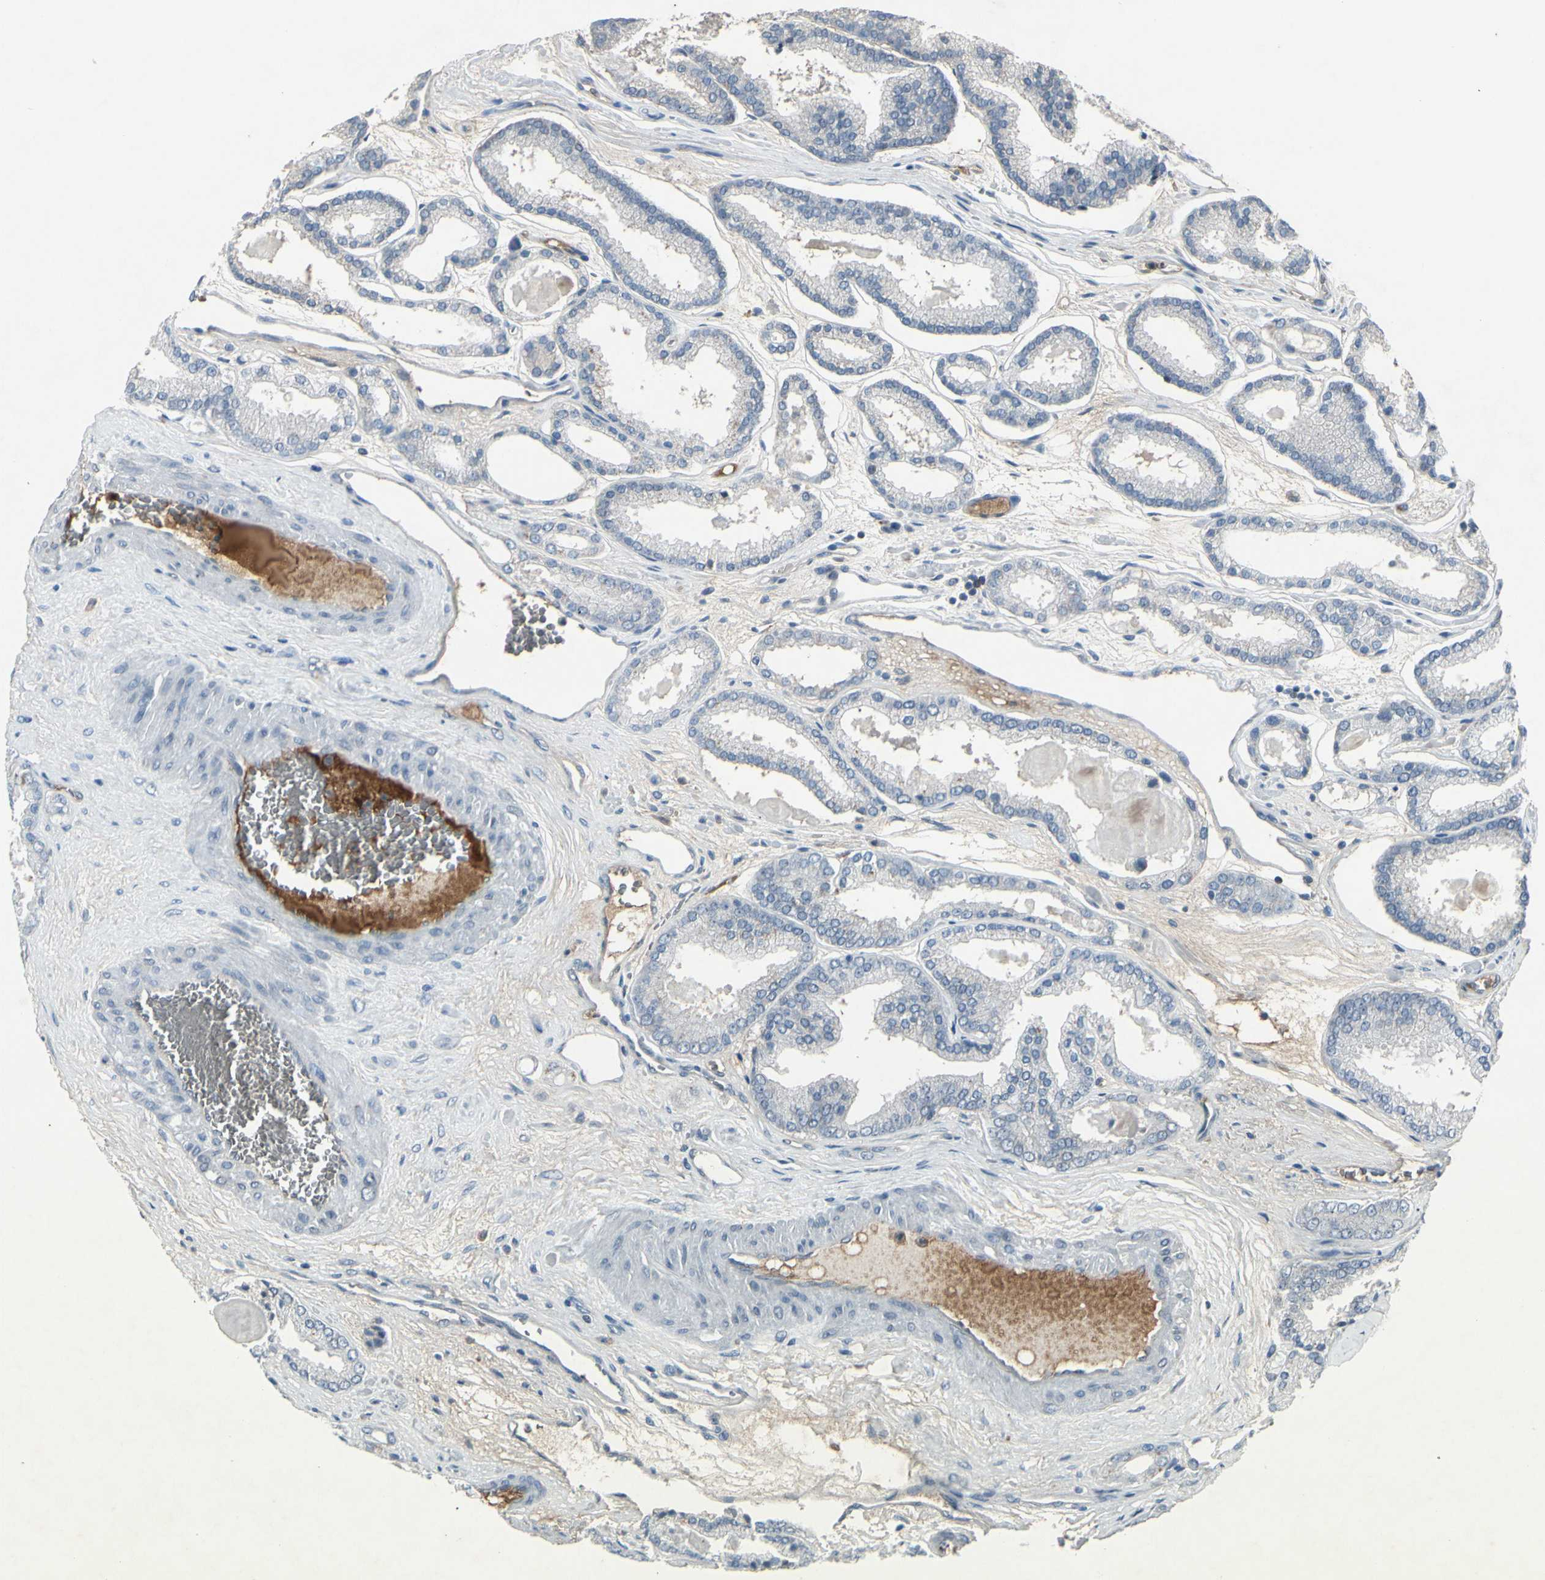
{"staining": {"intensity": "negative", "quantity": "none", "location": "none"}, "tissue": "prostate cancer", "cell_type": "Tumor cells", "image_type": "cancer", "snomed": [{"axis": "morphology", "description": "Adenocarcinoma, Low grade"}, {"axis": "topography", "description": "Prostate"}], "caption": "Immunohistochemical staining of adenocarcinoma (low-grade) (prostate) demonstrates no significant expression in tumor cells.", "gene": "IGHM", "patient": {"sex": "male", "age": 59}}